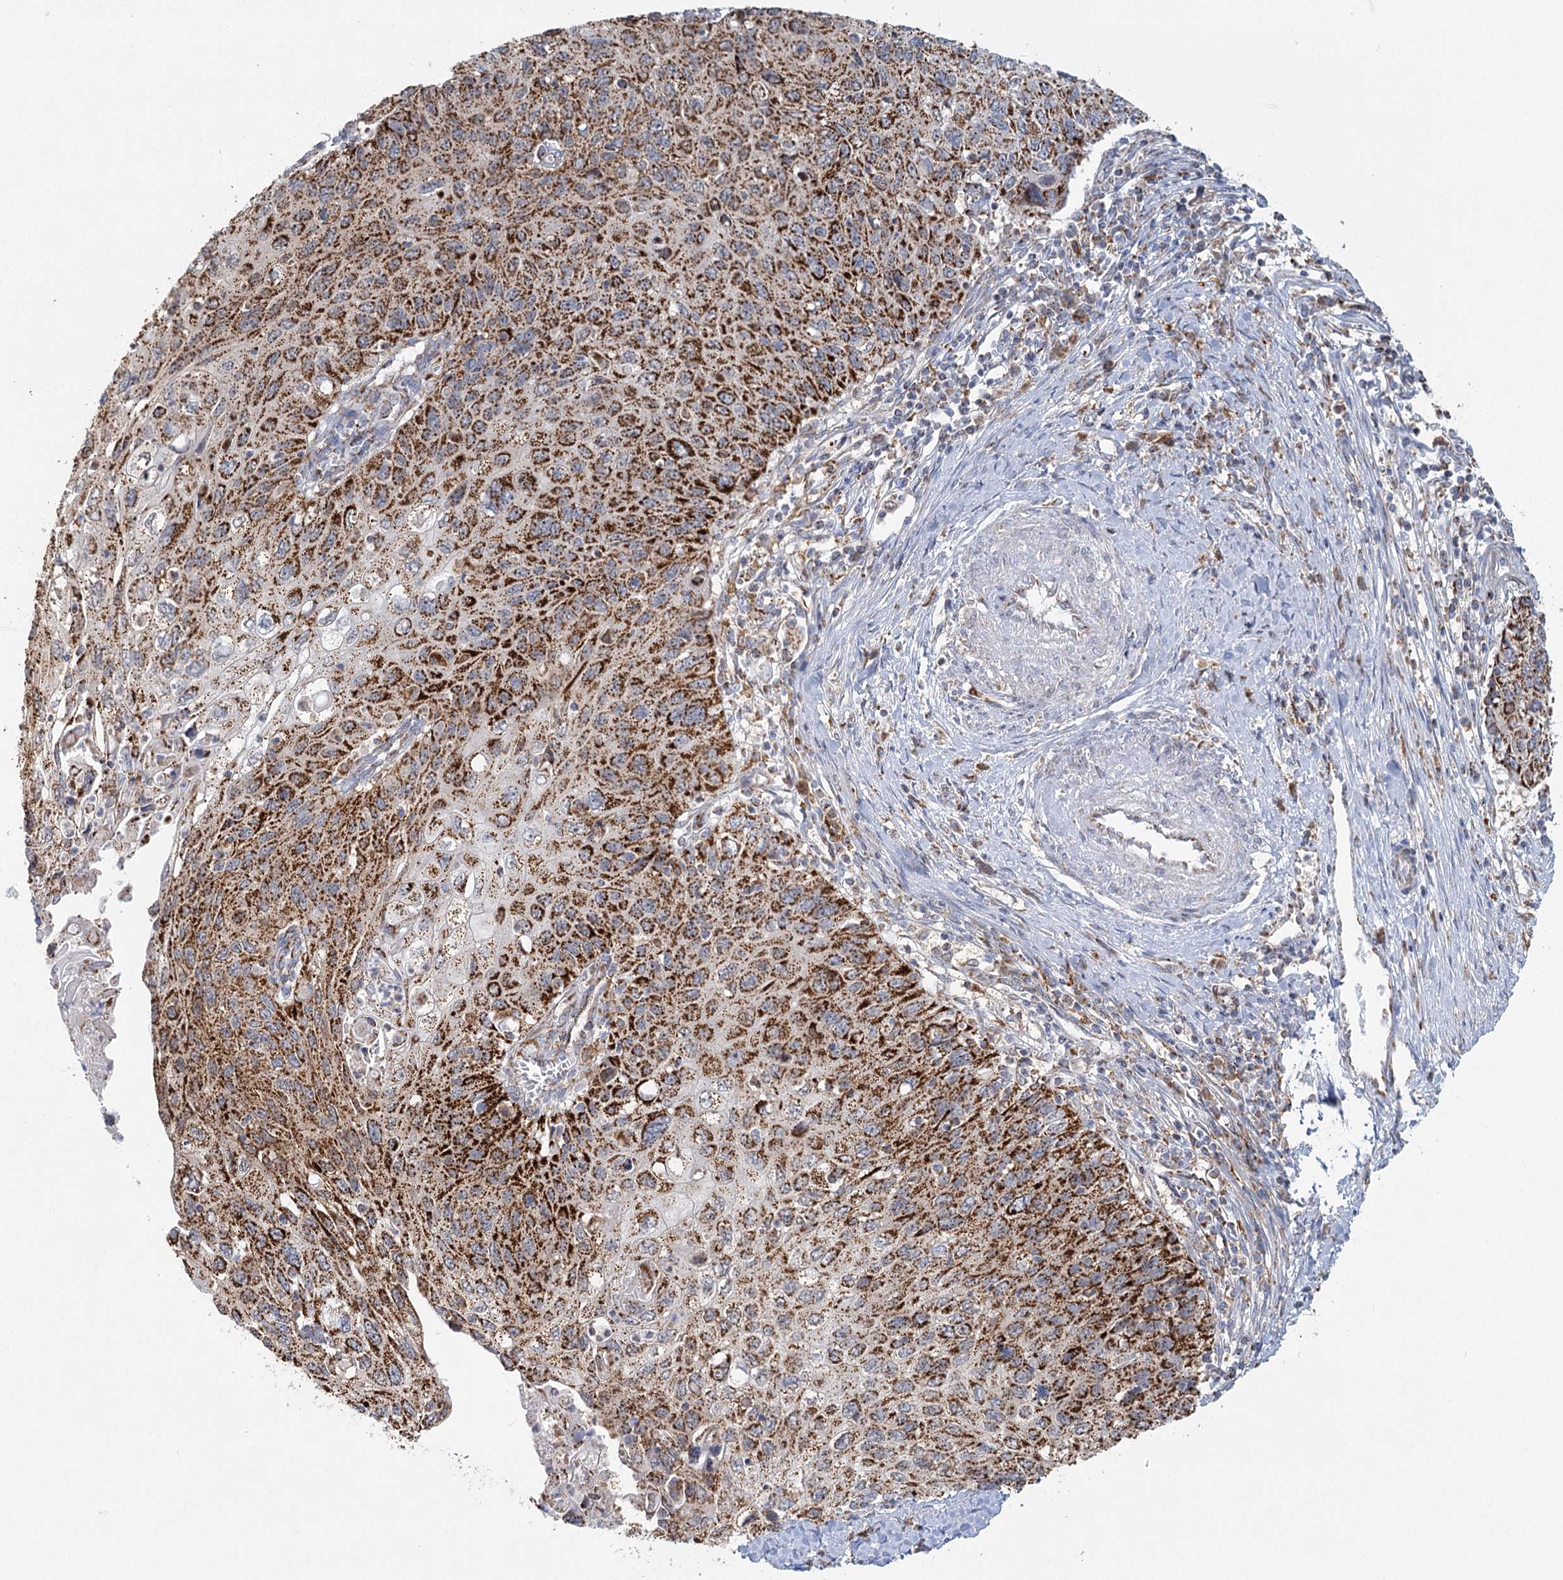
{"staining": {"intensity": "strong", "quantity": ">75%", "location": "cytoplasmic/membranous"}, "tissue": "cervical cancer", "cell_type": "Tumor cells", "image_type": "cancer", "snomed": [{"axis": "morphology", "description": "Squamous cell carcinoma, NOS"}, {"axis": "topography", "description": "Cervix"}], "caption": "Protein expression analysis of human cervical cancer (squamous cell carcinoma) reveals strong cytoplasmic/membranous positivity in about >75% of tumor cells. Ihc stains the protein of interest in brown and the nuclei are stained blue.", "gene": "TAS1R1", "patient": {"sex": "female", "age": 70}}